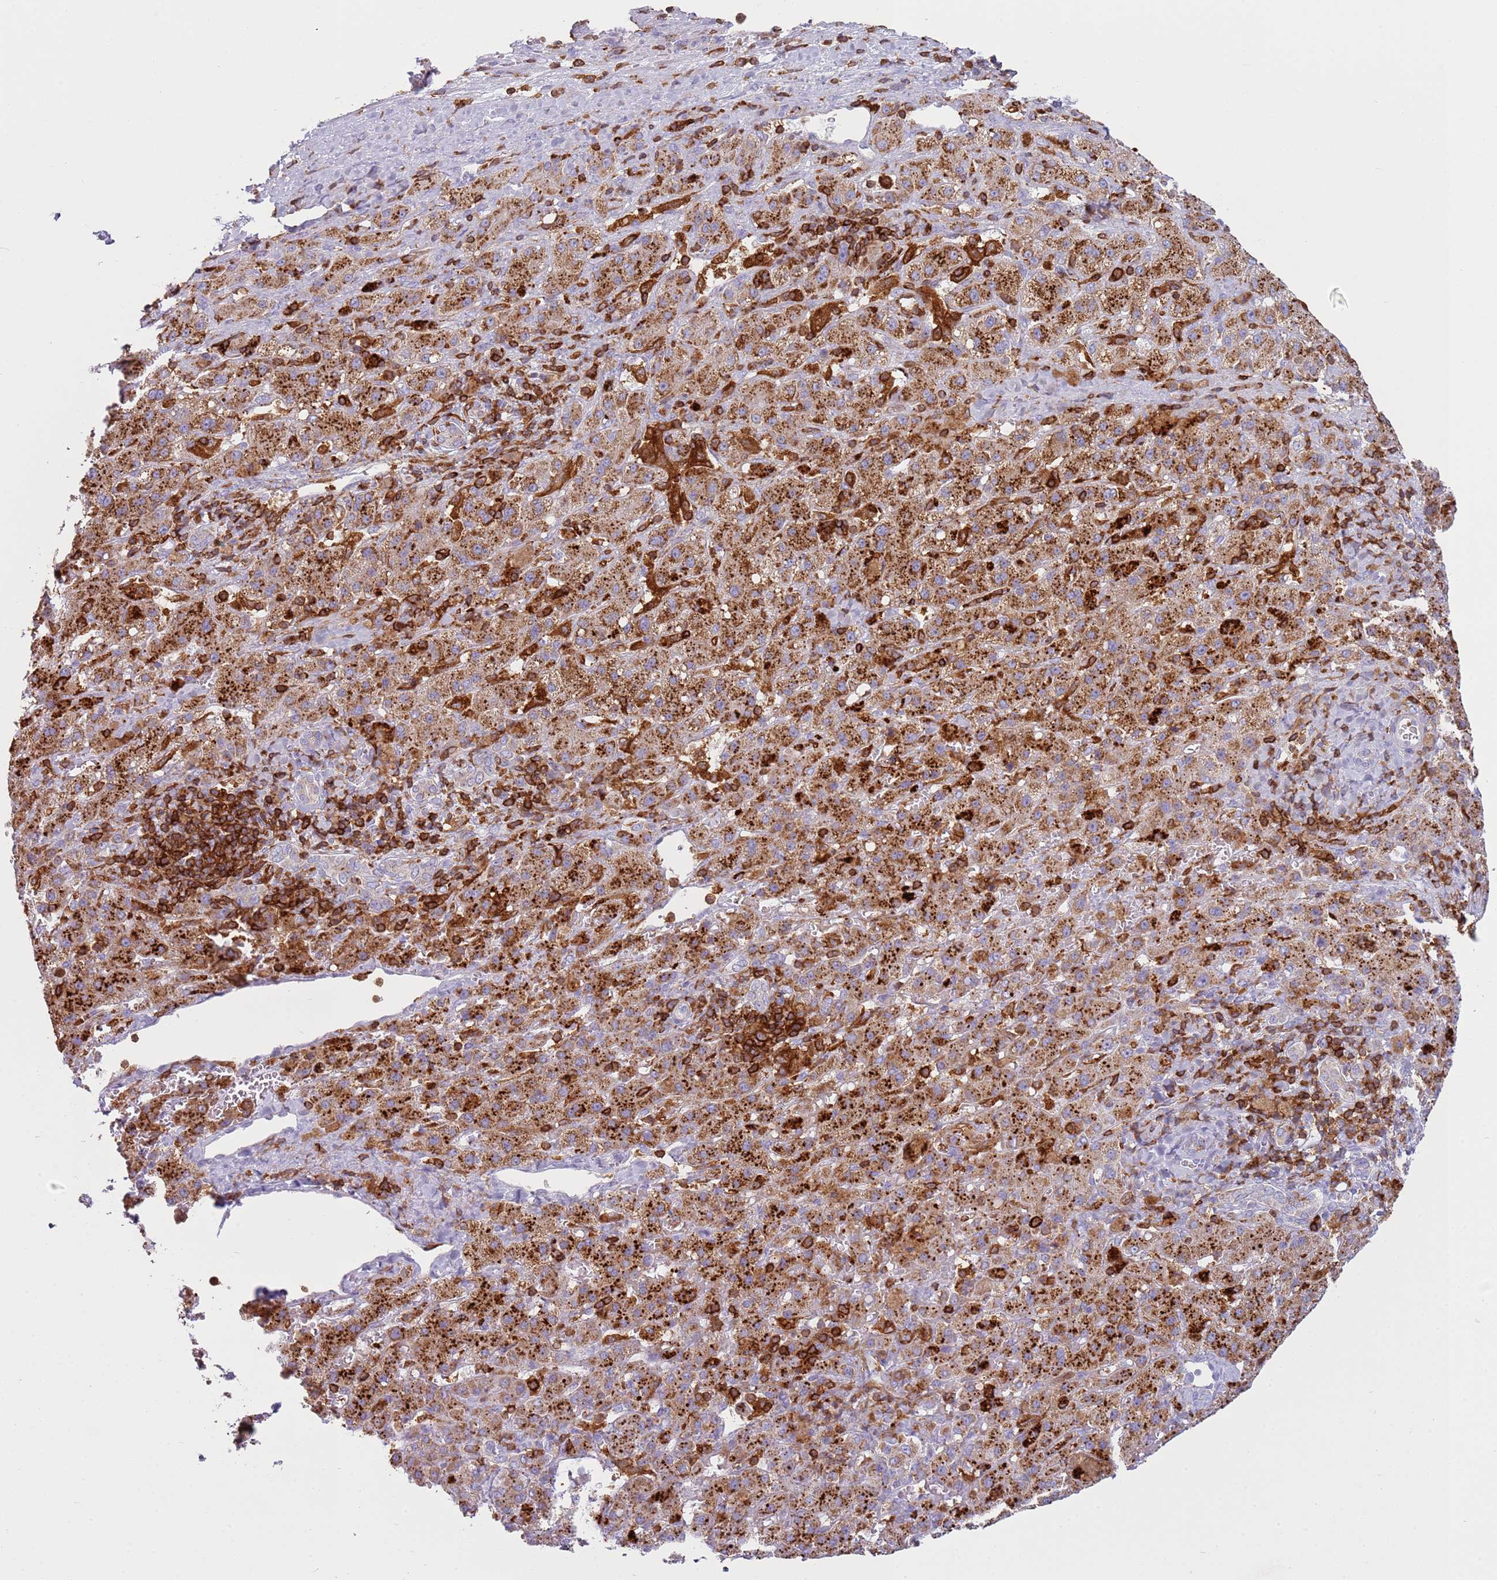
{"staining": {"intensity": "strong", "quantity": ">75%", "location": "cytoplasmic/membranous"}, "tissue": "liver cancer", "cell_type": "Tumor cells", "image_type": "cancer", "snomed": [{"axis": "morphology", "description": "Carcinoma, Hepatocellular, NOS"}, {"axis": "topography", "description": "Liver"}], "caption": "This histopathology image shows IHC staining of hepatocellular carcinoma (liver), with high strong cytoplasmic/membranous staining in approximately >75% of tumor cells.", "gene": "TTPAL", "patient": {"sex": "female", "age": 58}}